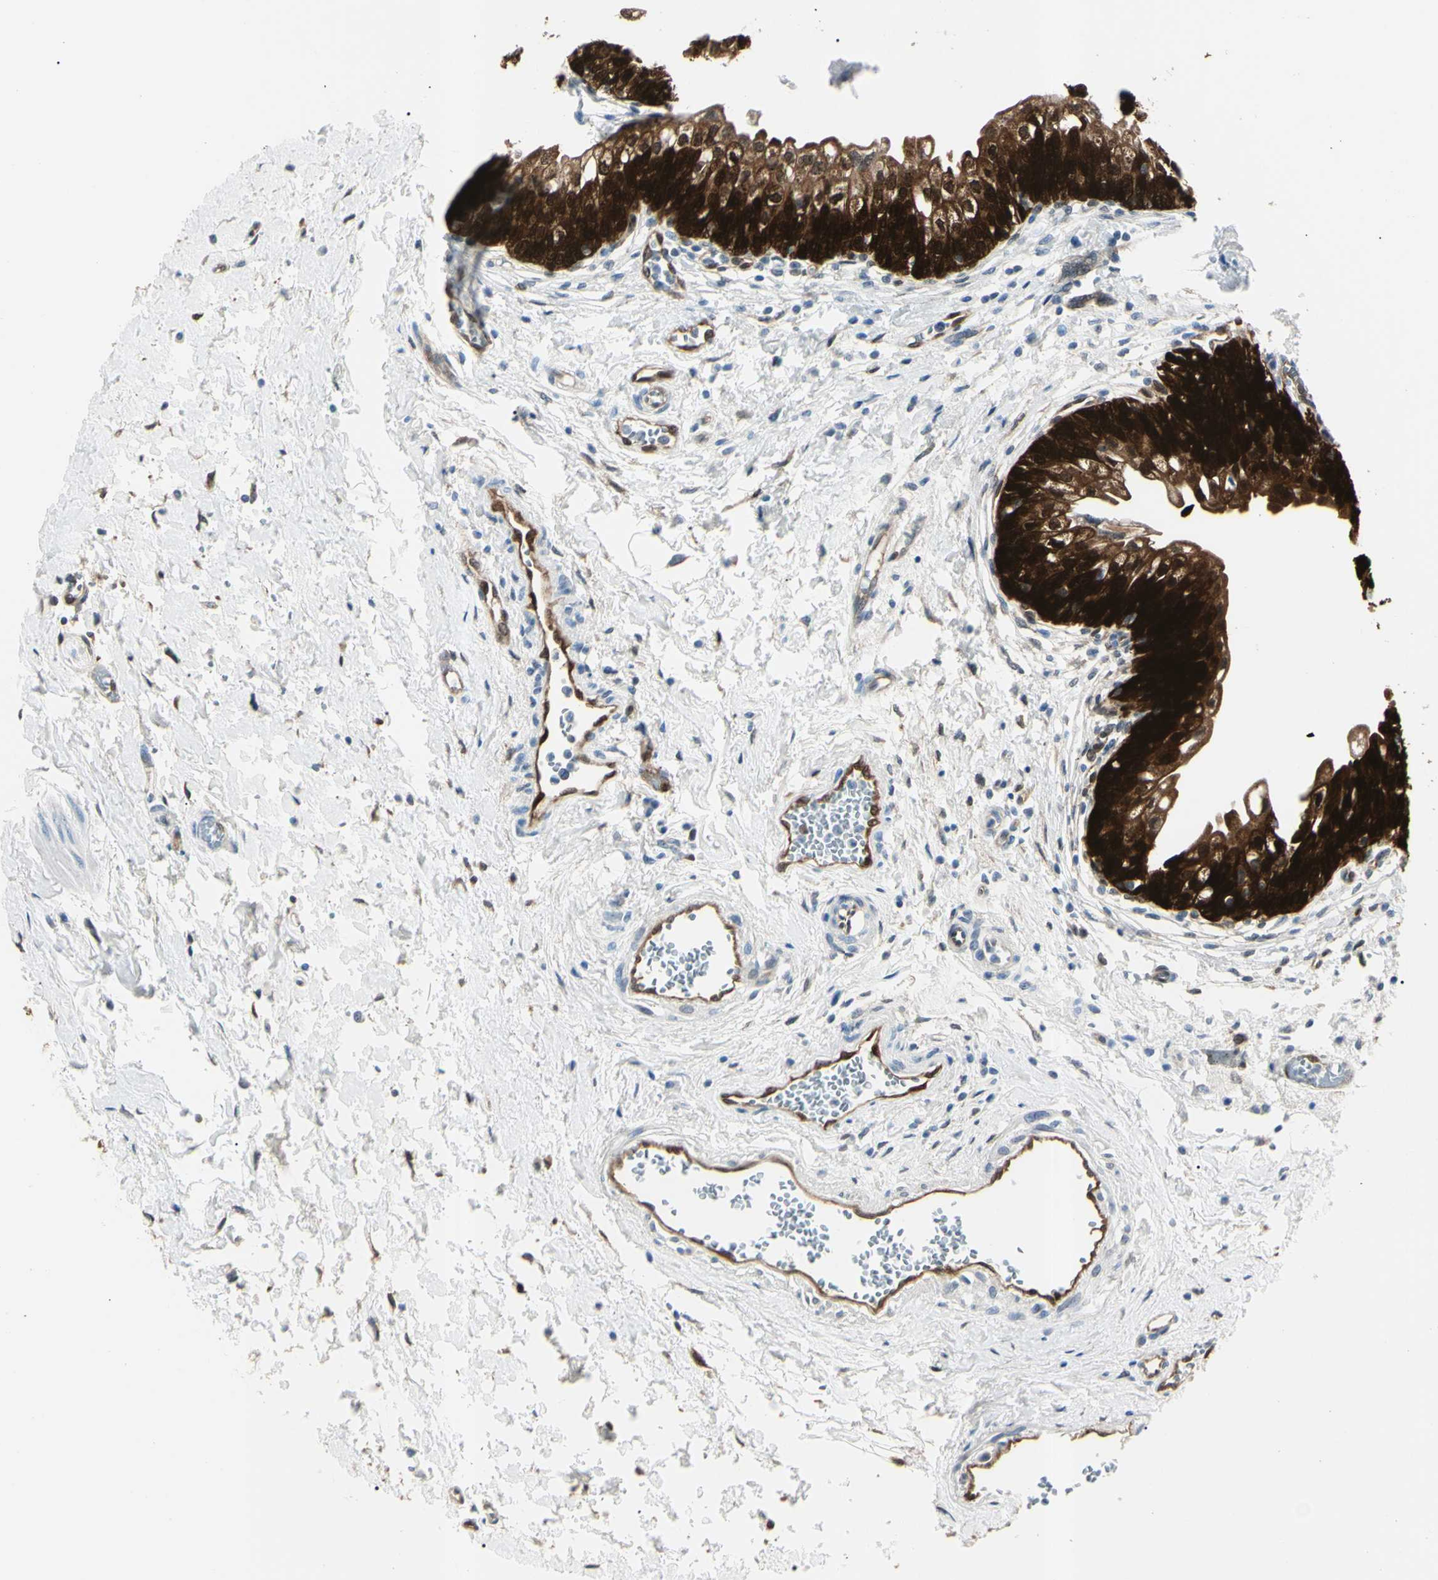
{"staining": {"intensity": "strong", "quantity": ">75%", "location": "cytoplasmic/membranous,nuclear"}, "tissue": "urinary bladder", "cell_type": "Urothelial cells", "image_type": "normal", "snomed": [{"axis": "morphology", "description": "Normal tissue, NOS"}, {"axis": "topography", "description": "Urinary bladder"}], "caption": "Immunohistochemistry photomicrograph of unremarkable urinary bladder: human urinary bladder stained using immunohistochemistry (IHC) reveals high levels of strong protein expression localized specifically in the cytoplasmic/membranous,nuclear of urothelial cells, appearing as a cytoplasmic/membranous,nuclear brown color.", "gene": "AKR1C3", "patient": {"sex": "male", "age": 55}}